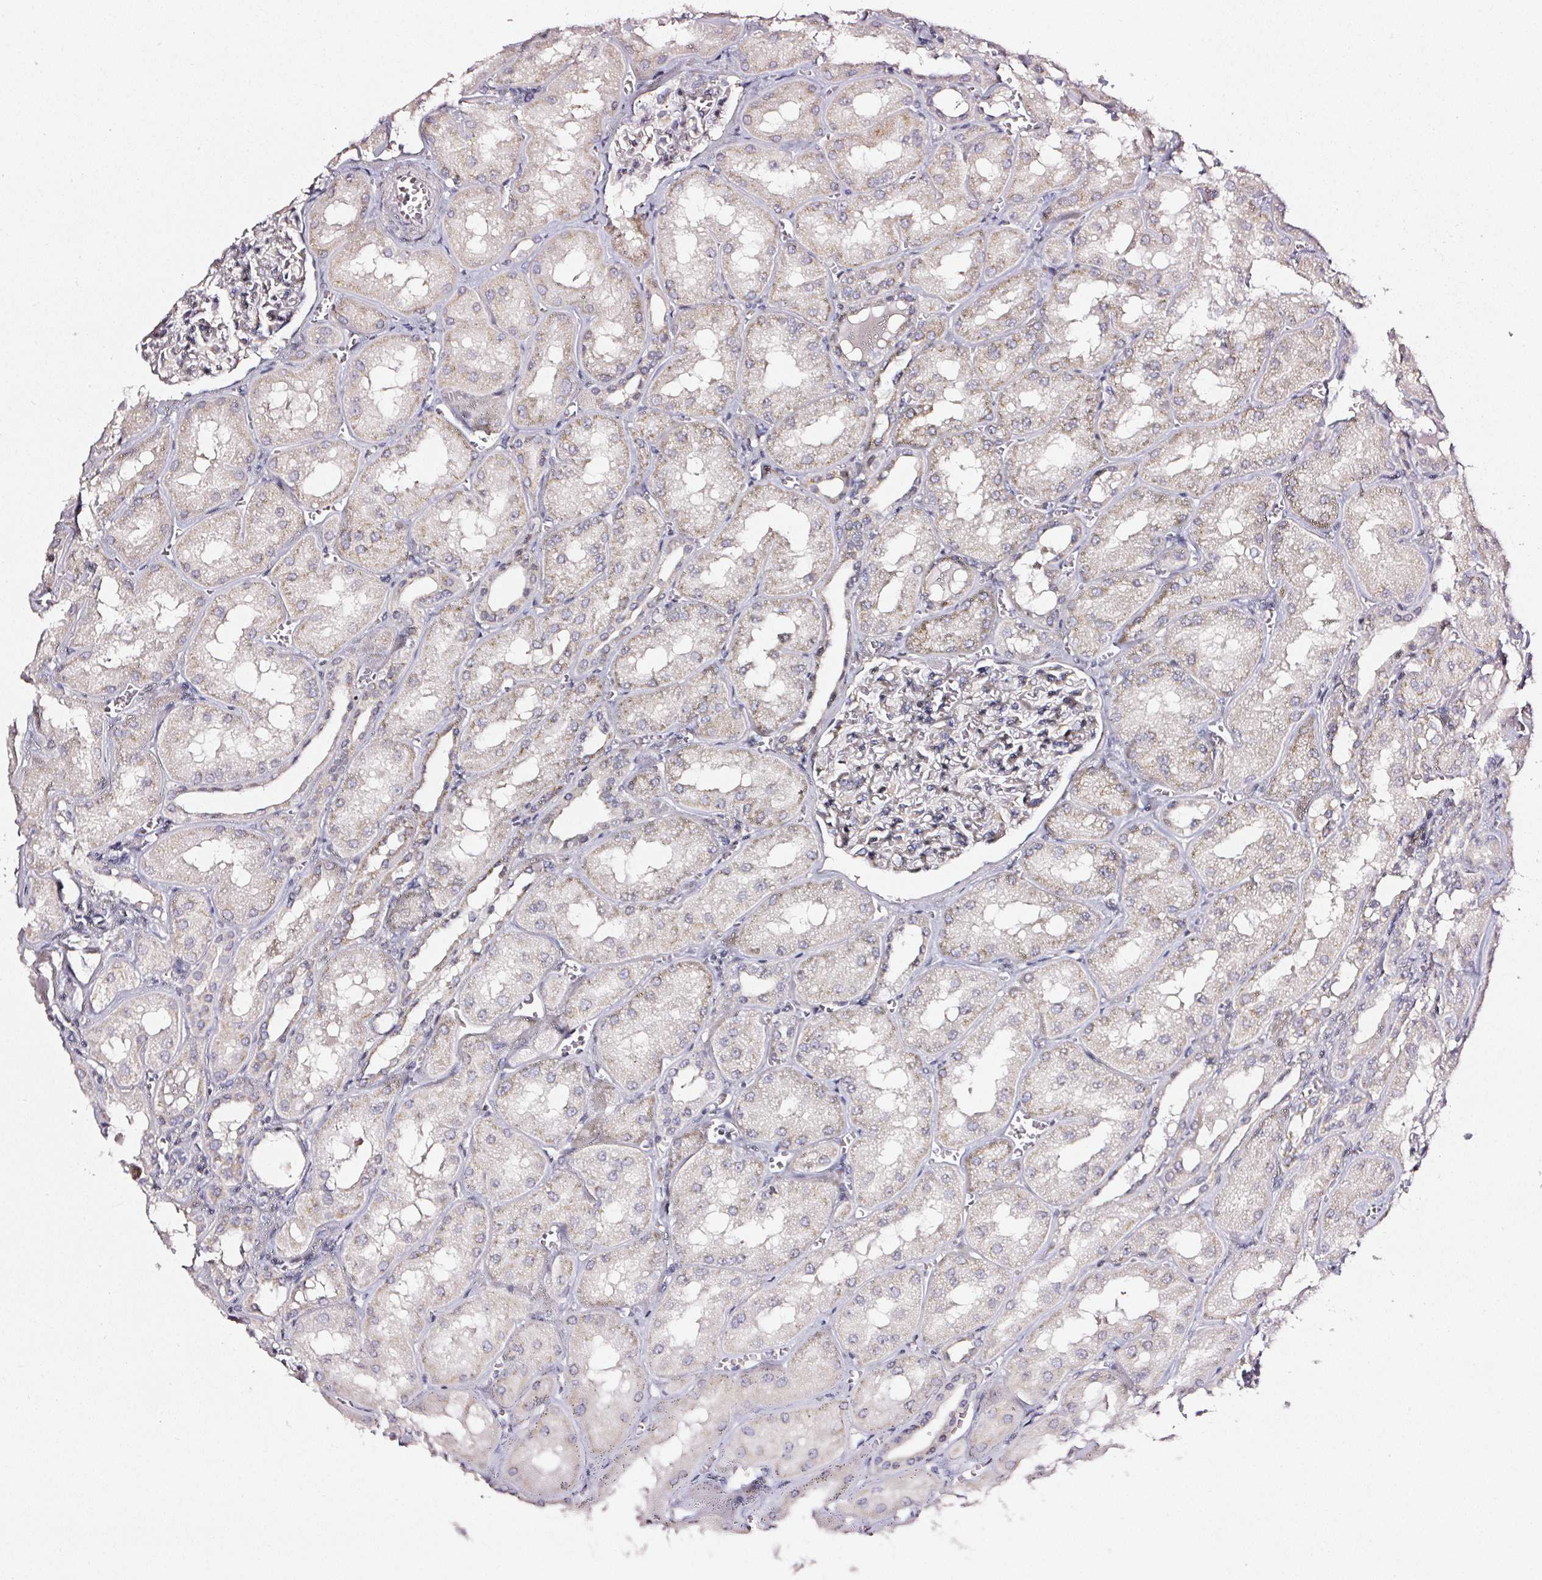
{"staining": {"intensity": "weak", "quantity": "<25%", "location": "cytoplasmic/membranous"}, "tissue": "kidney", "cell_type": "Cells in glomeruli", "image_type": "normal", "snomed": [{"axis": "morphology", "description": "Normal tissue, NOS"}, {"axis": "topography", "description": "Kidney"}], "caption": "There is no significant expression in cells in glomeruli of kidney. The staining was performed using DAB (3,3'-diaminobenzidine) to visualize the protein expression in brown, while the nuclei were stained in blue with hematoxylin (Magnification: 20x).", "gene": "NTRK1", "patient": {"sex": "male", "age": 61}}